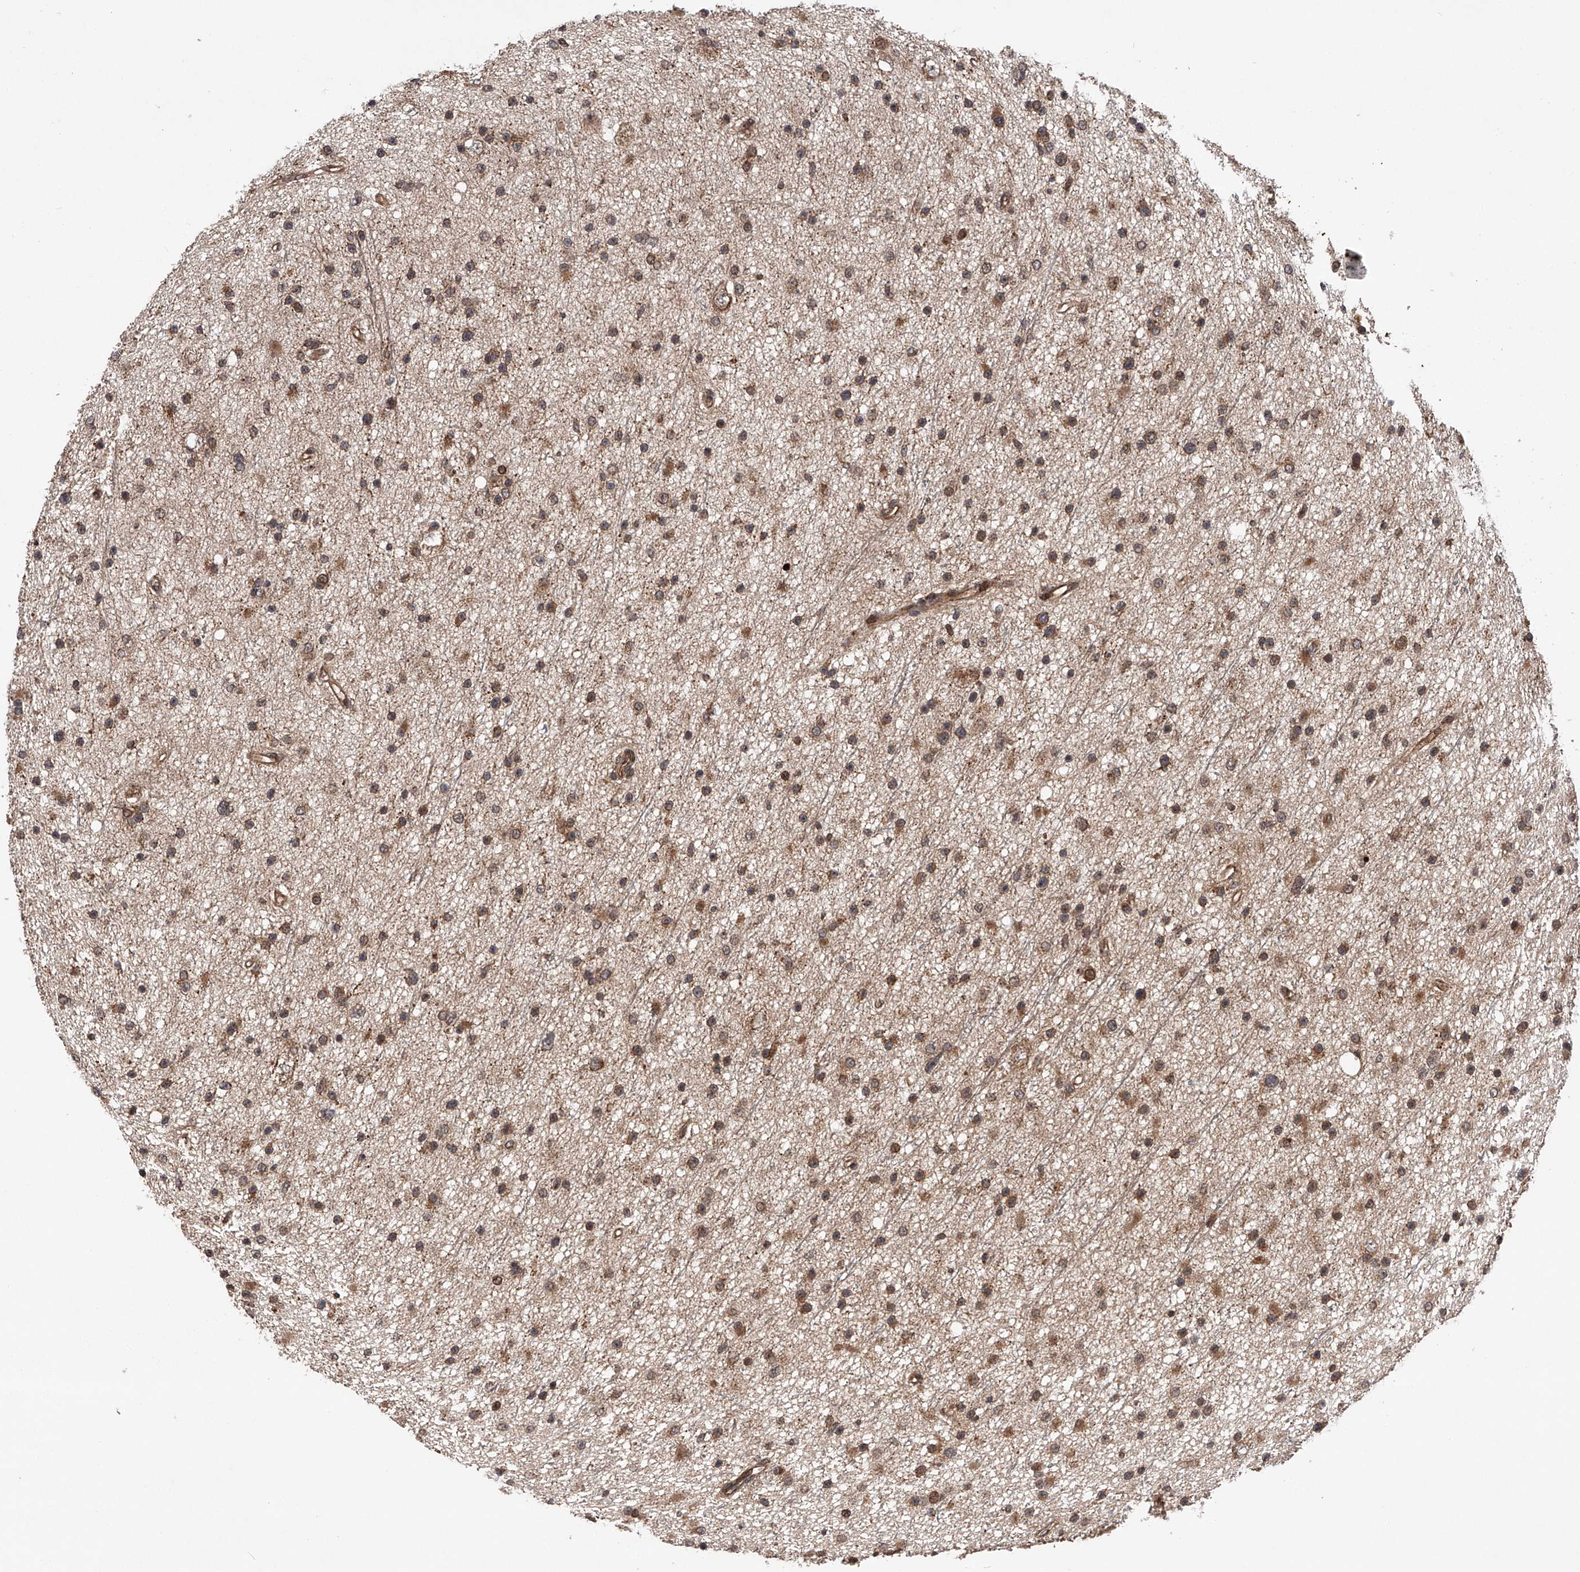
{"staining": {"intensity": "moderate", "quantity": ">75%", "location": "cytoplasmic/membranous"}, "tissue": "glioma", "cell_type": "Tumor cells", "image_type": "cancer", "snomed": [{"axis": "morphology", "description": "Glioma, malignant, Low grade"}, {"axis": "topography", "description": "Cerebral cortex"}], "caption": "Immunohistochemical staining of low-grade glioma (malignant) shows medium levels of moderate cytoplasmic/membranous protein expression in about >75% of tumor cells.", "gene": "MAP3K11", "patient": {"sex": "female", "age": 39}}